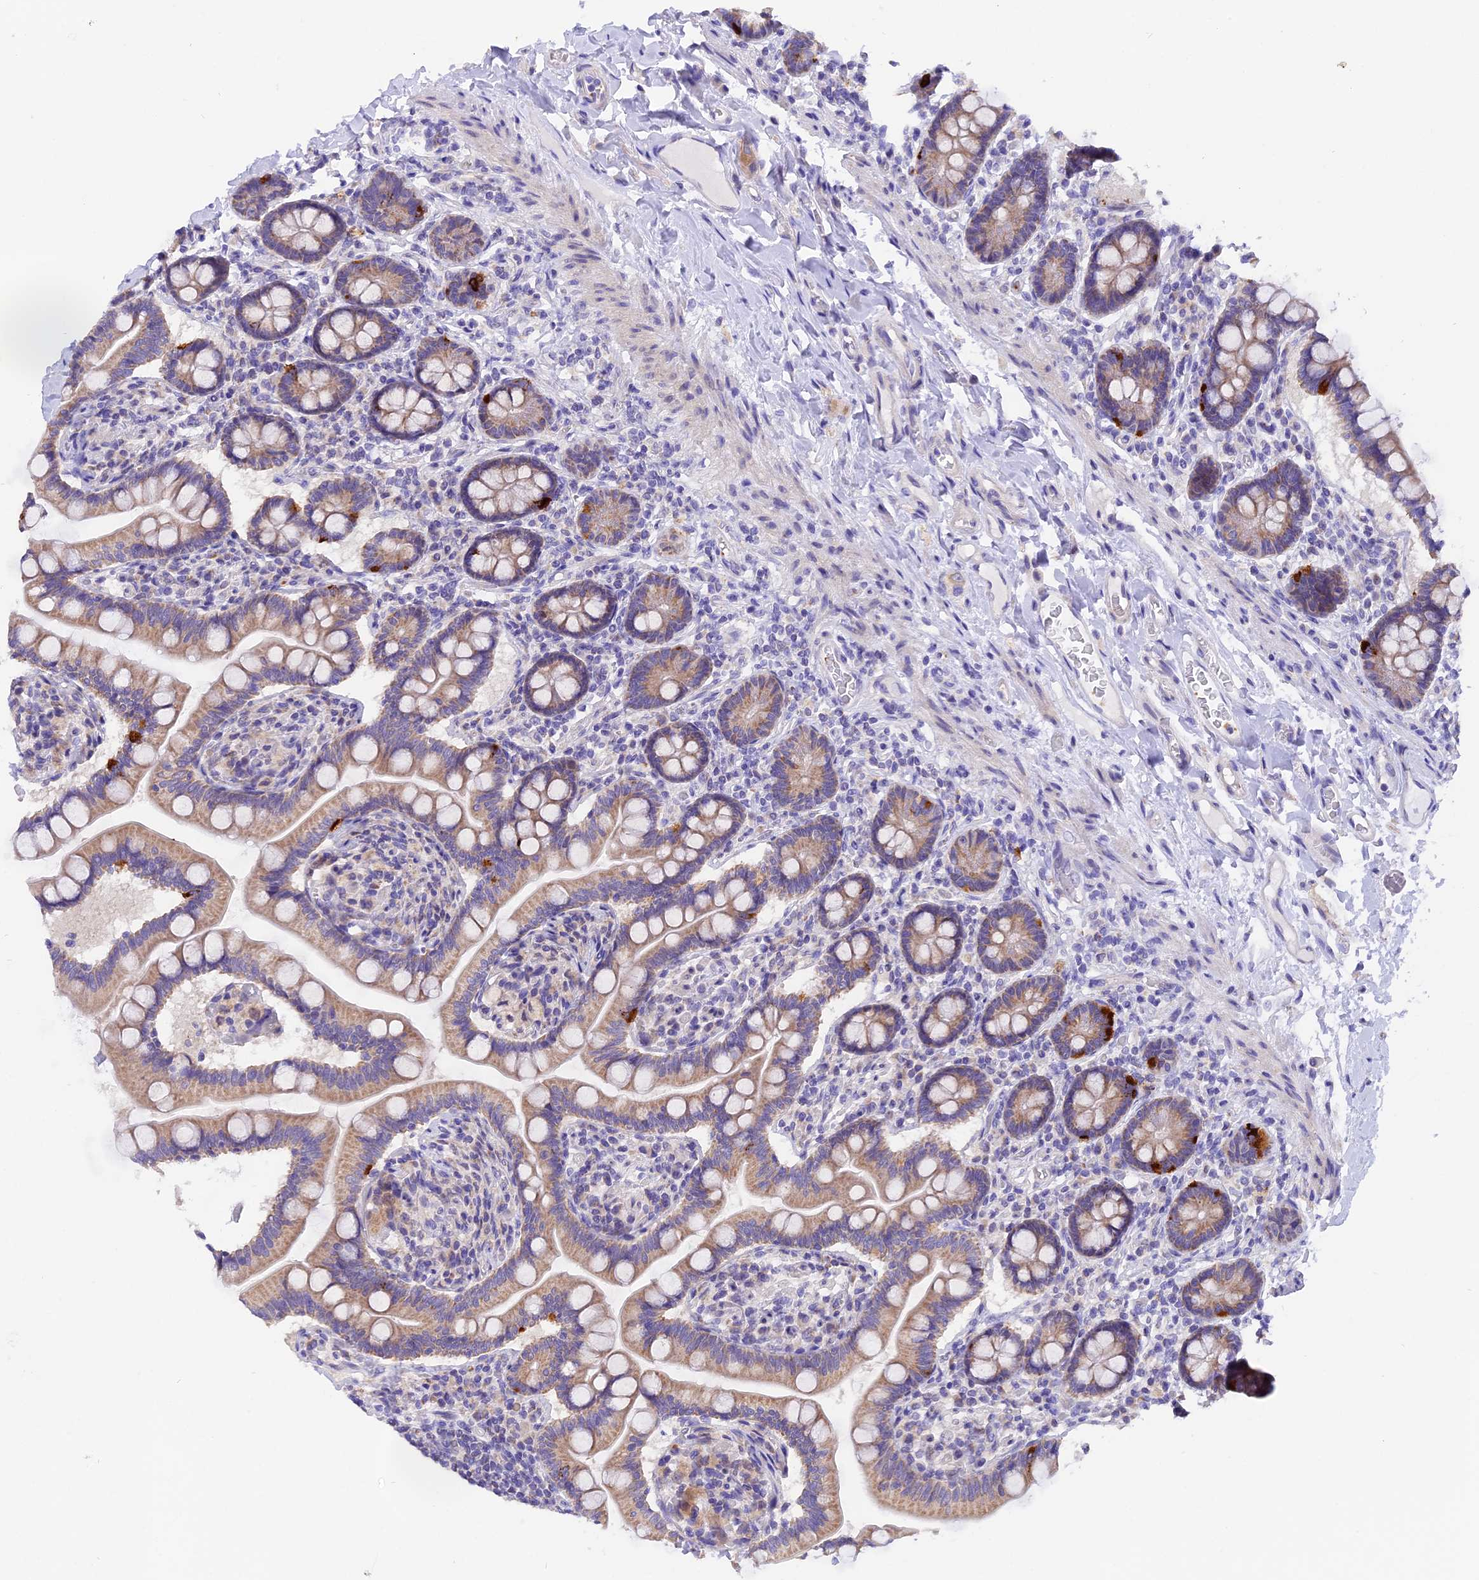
{"staining": {"intensity": "weak", "quantity": ">75%", "location": "cytoplasmic/membranous"}, "tissue": "small intestine", "cell_type": "Glandular cells", "image_type": "normal", "snomed": [{"axis": "morphology", "description": "Normal tissue, NOS"}, {"axis": "topography", "description": "Small intestine"}], "caption": "This micrograph exhibits benign small intestine stained with immunohistochemistry to label a protein in brown. The cytoplasmic/membranous of glandular cells show weak positivity for the protein. Nuclei are counter-stained blue.", "gene": "PKIA", "patient": {"sex": "female", "age": 64}}